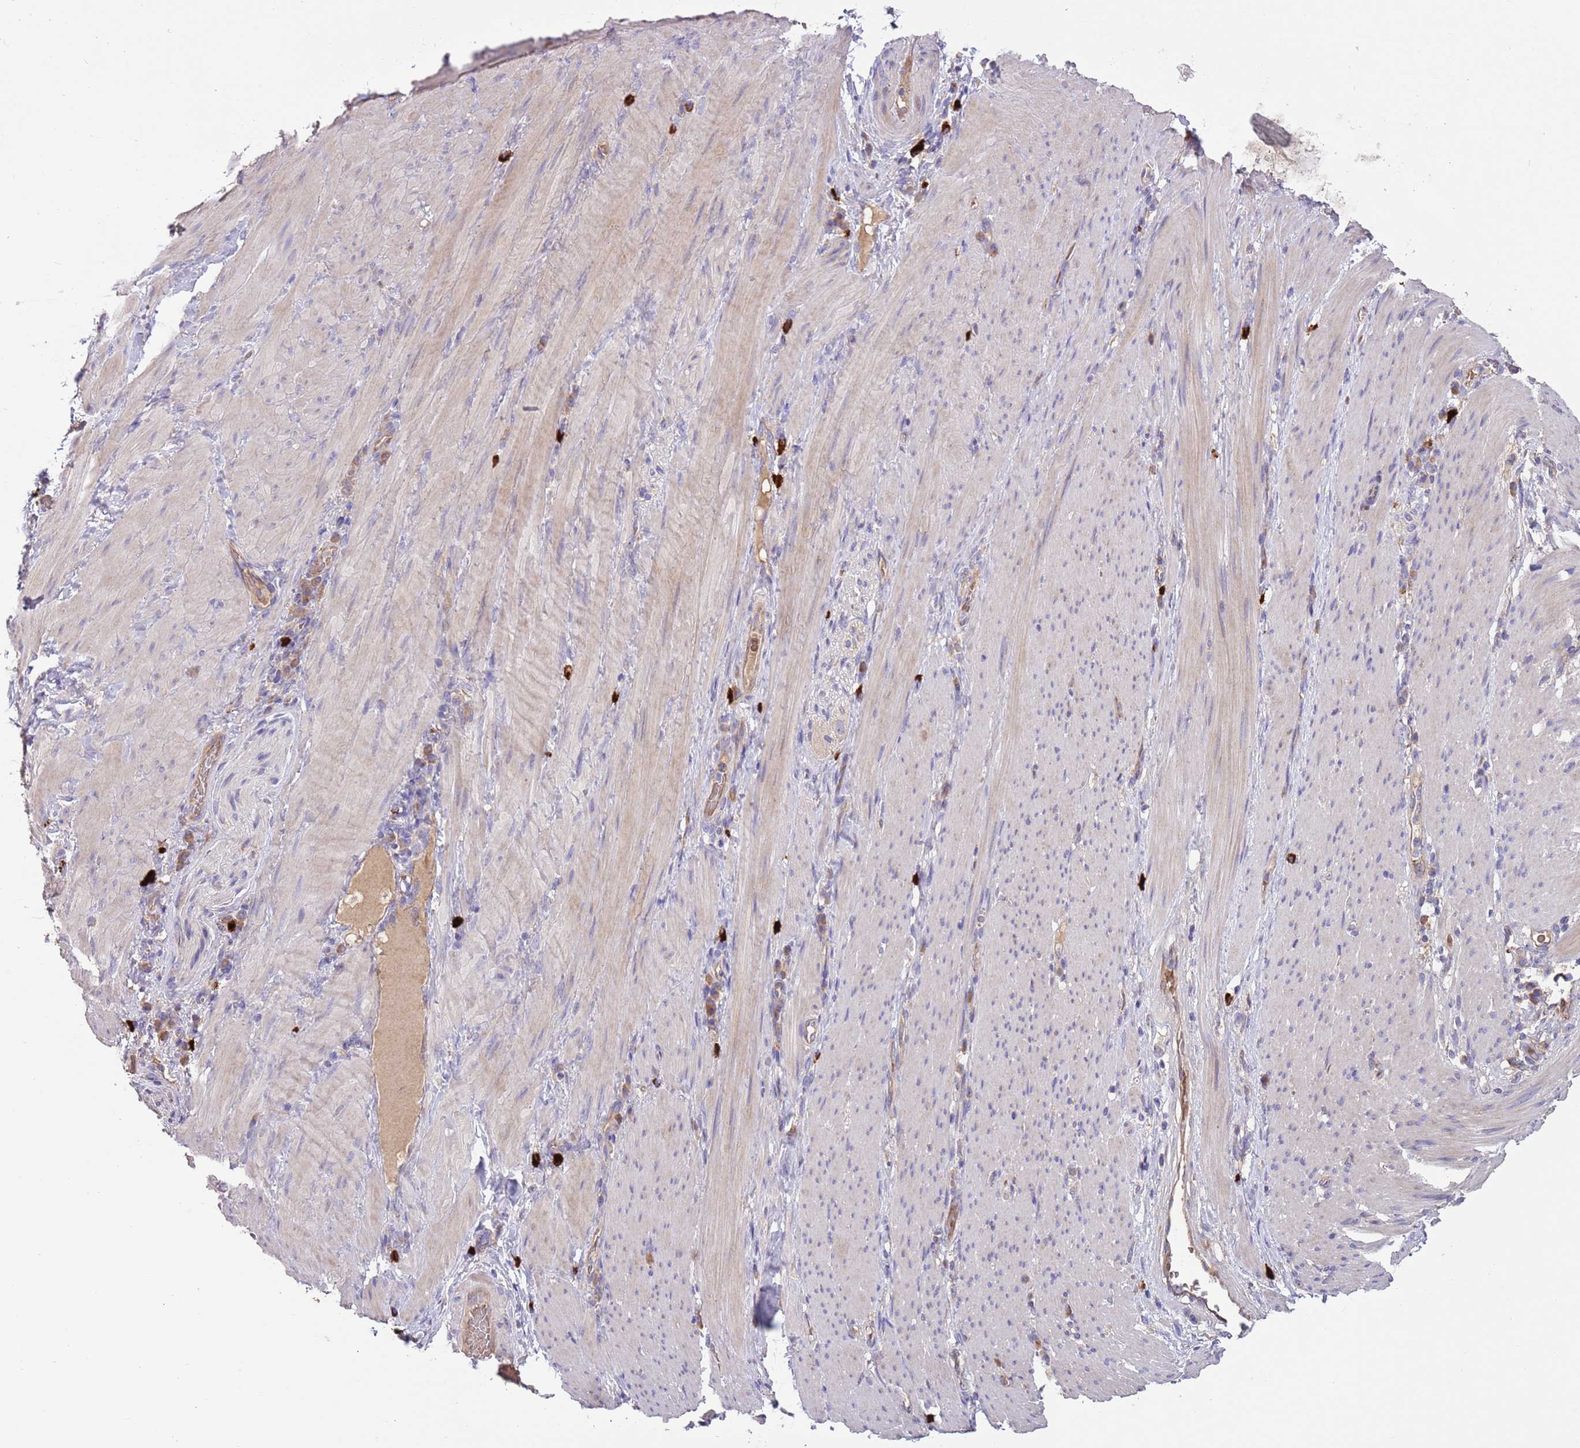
{"staining": {"intensity": "weak", "quantity": ">75%", "location": "cytoplasmic/membranous"}, "tissue": "stomach cancer", "cell_type": "Tumor cells", "image_type": "cancer", "snomed": [{"axis": "morphology", "description": "Normal tissue, NOS"}, {"axis": "morphology", "description": "Adenocarcinoma, NOS"}, {"axis": "topography", "description": "Stomach"}], "caption": "Protein expression by immunohistochemistry exhibits weak cytoplasmic/membranous positivity in about >75% of tumor cells in stomach cancer.", "gene": "TRMO", "patient": {"sex": "female", "age": 64}}